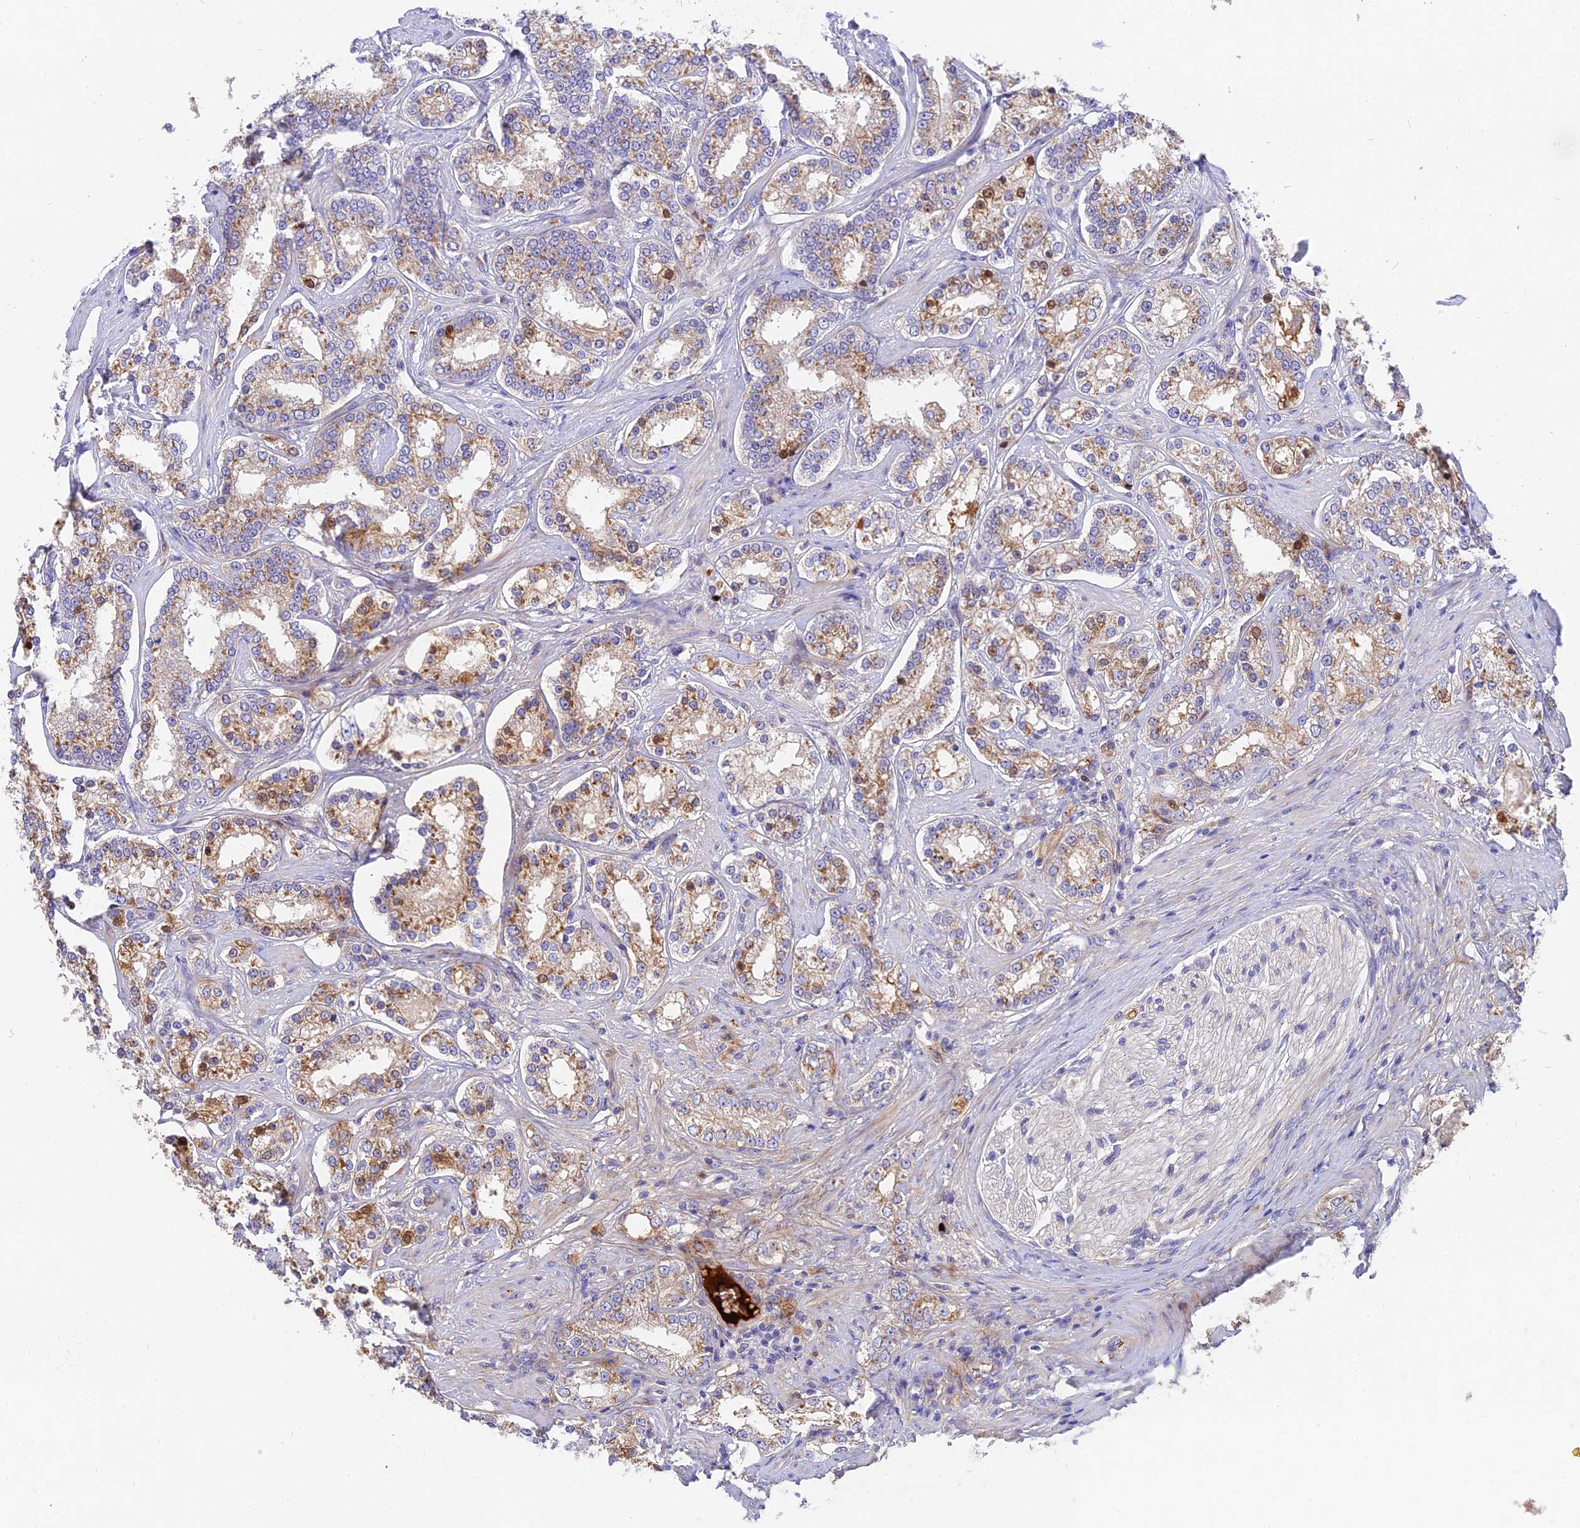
{"staining": {"intensity": "moderate", "quantity": "25%-75%", "location": "cytoplasmic/membranous"}, "tissue": "prostate cancer", "cell_type": "Tumor cells", "image_type": "cancer", "snomed": [{"axis": "morphology", "description": "Normal tissue, NOS"}, {"axis": "morphology", "description": "Adenocarcinoma, High grade"}, {"axis": "topography", "description": "Prostate"}], "caption": "Prostate adenocarcinoma (high-grade) stained with a protein marker shows moderate staining in tumor cells.", "gene": "MROH1", "patient": {"sex": "male", "age": 83}}